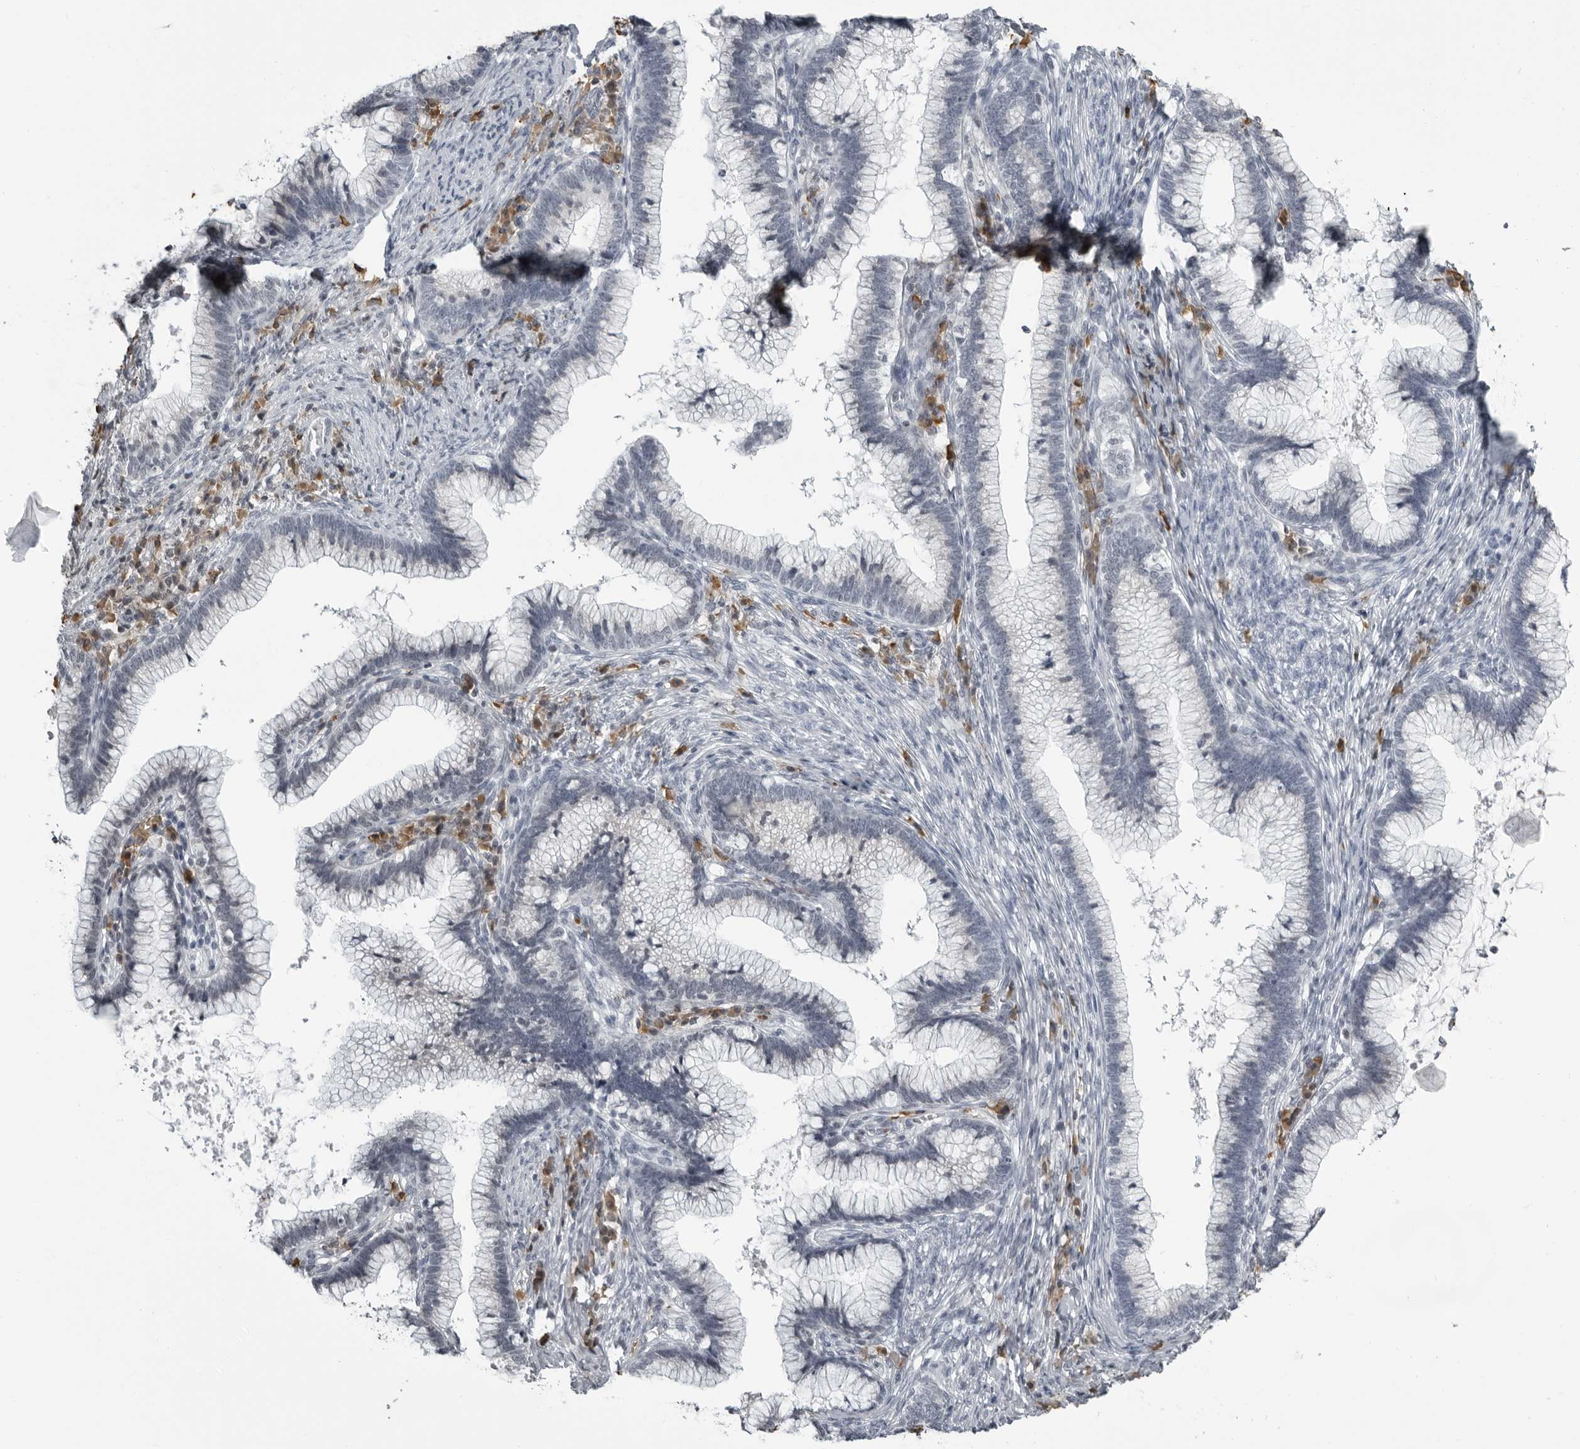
{"staining": {"intensity": "negative", "quantity": "none", "location": "none"}, "tissue": "cervical cancer", "cell_type": "Tumor cells", "image_type": "cancer", "snomed": [{"axis": "morphology", "description": "Adenocarcinoma, NOS"}, {"axis": "topography", "description": "Cervix"}], "caption": "DAB immunohistochemical staining of human adenocarcinoma (cervical) reveals no significant staining in tumor cells.", "gene": "RTCA", "patient": {"sex": "female", "age": 36}}